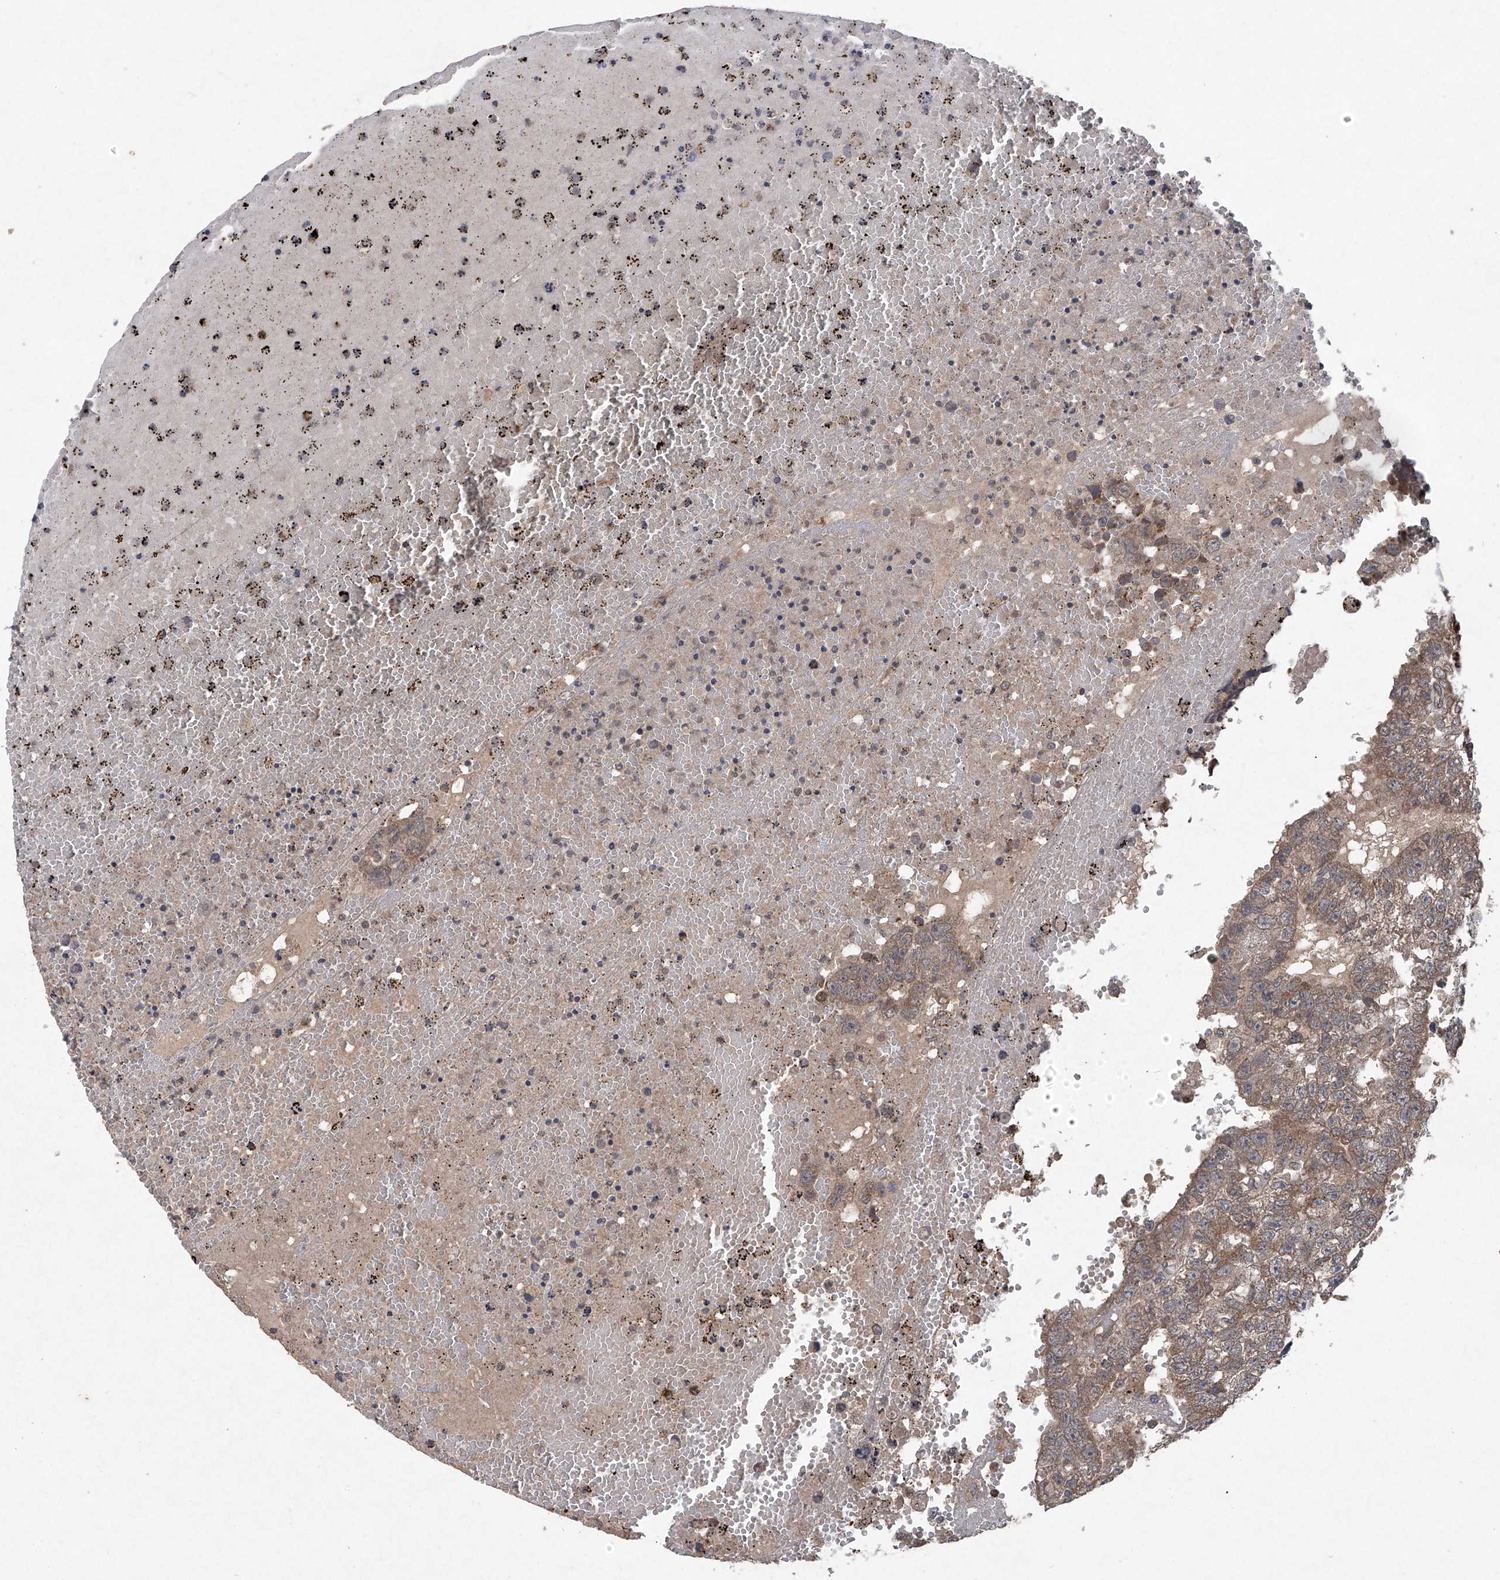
{"staining": {"intensity": "moderate", "quantity": ">75%", "location": "cytoplasmic/membranous"}, "tissue": "testis cancer", "cell_type": "Tumor cells", "image_type": "cancer", "snomed": [{"axis": "morphology", "description": "Carcinoma, Embryonal, NOS"}, {"axis": "topography", "description": "Testis"}], "caption": "The micrograph demonstrates a brown stain indicating the presence of a protein in the cytoplasmic/membranous of tumor cells in testis cancer.", "gene": "SUMF2", "patient": {"sex": "male", "age": 25}}